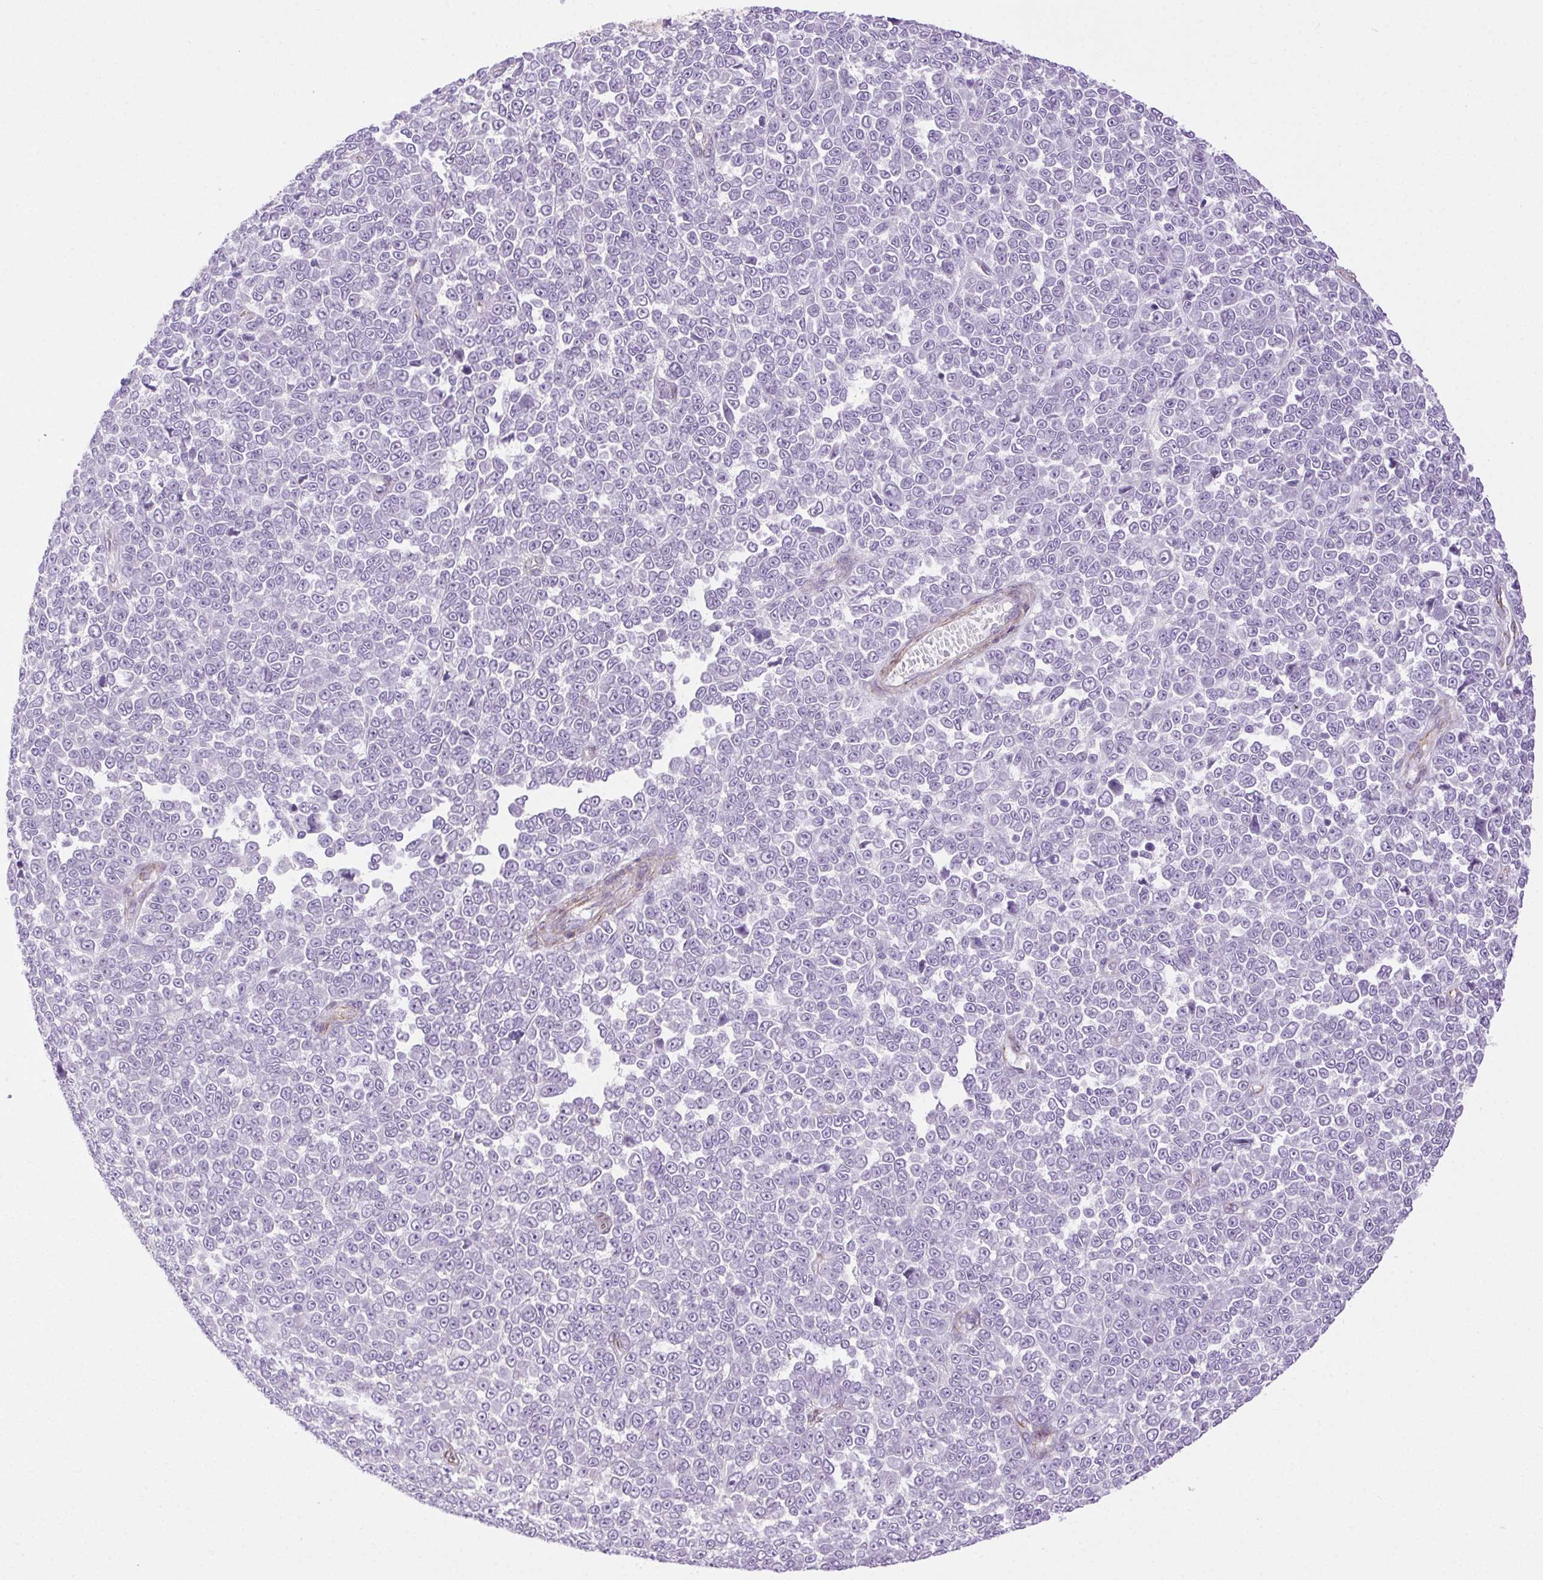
{"staining": {"intensity": "negative", "quantity": "none", "location": "none"}, "tissue": "melanoma", "cell_type": "Tumor cells", "image_type": "cancer", "snomed": [{"axis": "morphology", "description": "Malignant melanoma, NOS"}, {"axis": "topography", "description": "Skin"}], "caption": "This micrograph is of malignant melanoma stained with immunohistochemistry to label a protein in brown with the nuclei are counter-stained blue. There is no expression in tumor cells.", "gene": "SHCBP1L", "patient": {"sex": "female", "age": 95}}